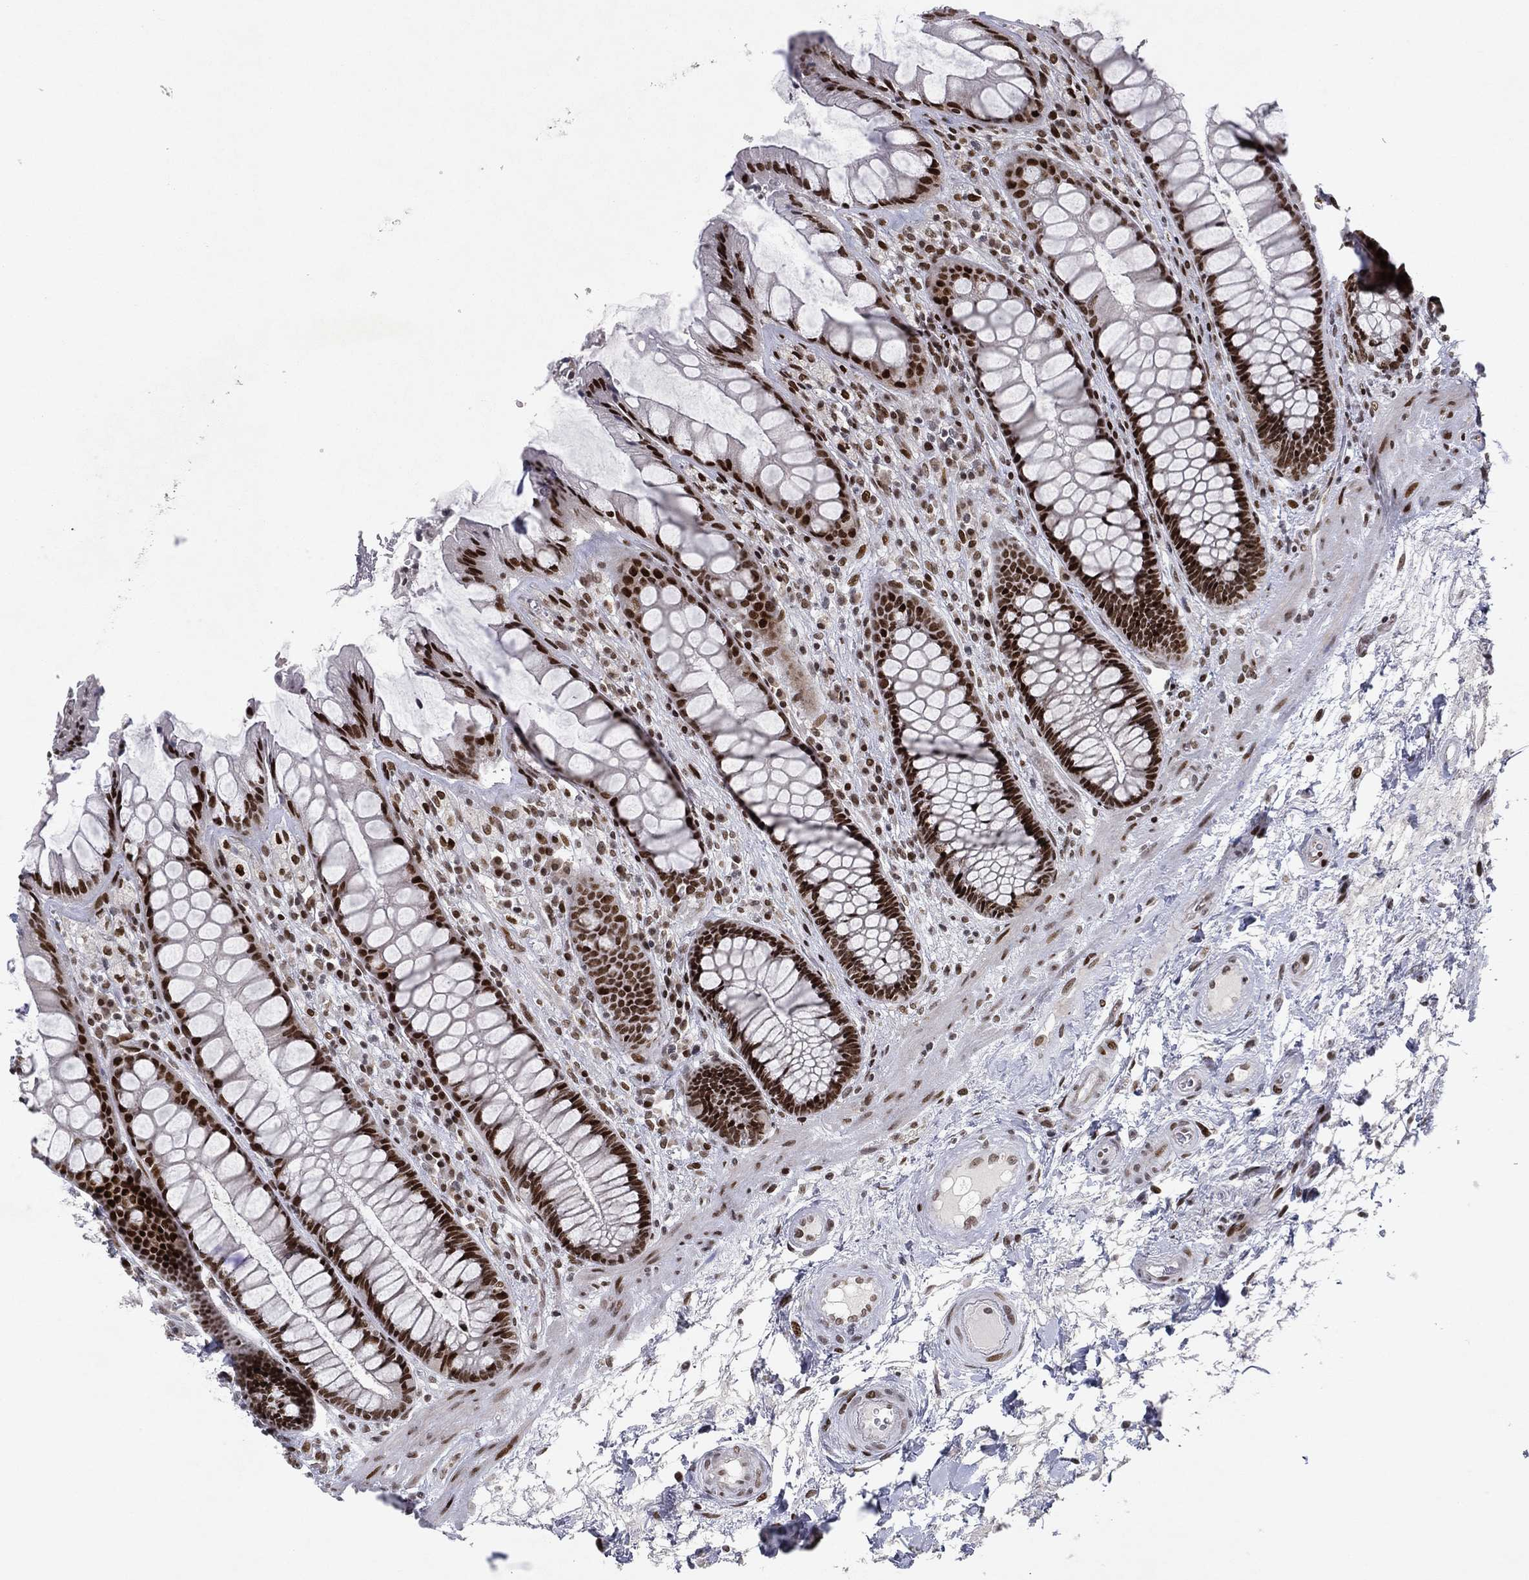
{"staining": {"intensity": "strong", "quantity": ">75%", "location": "nuclear"}, "tissue": "rectum", "cell_type": "Glandular cells", "image_type": "normal", "snomed": [{"axis": "morphology", "description": "Normal tissue, NOS"}, {"axis": "topography", "description": "Rectum"}], "caption": "Immunohistochemistry (IHC) (DAB) staining of normal rectum demonstrates strong nuclear protein expression in approximately >75% of glandular cells. (DAB (3,3'-diaminobenzidine) IHC, brown staining for protein, blue staining for nuclei).", "gene": "RTF1", "patient": {"sex": "female", "age": 58}}